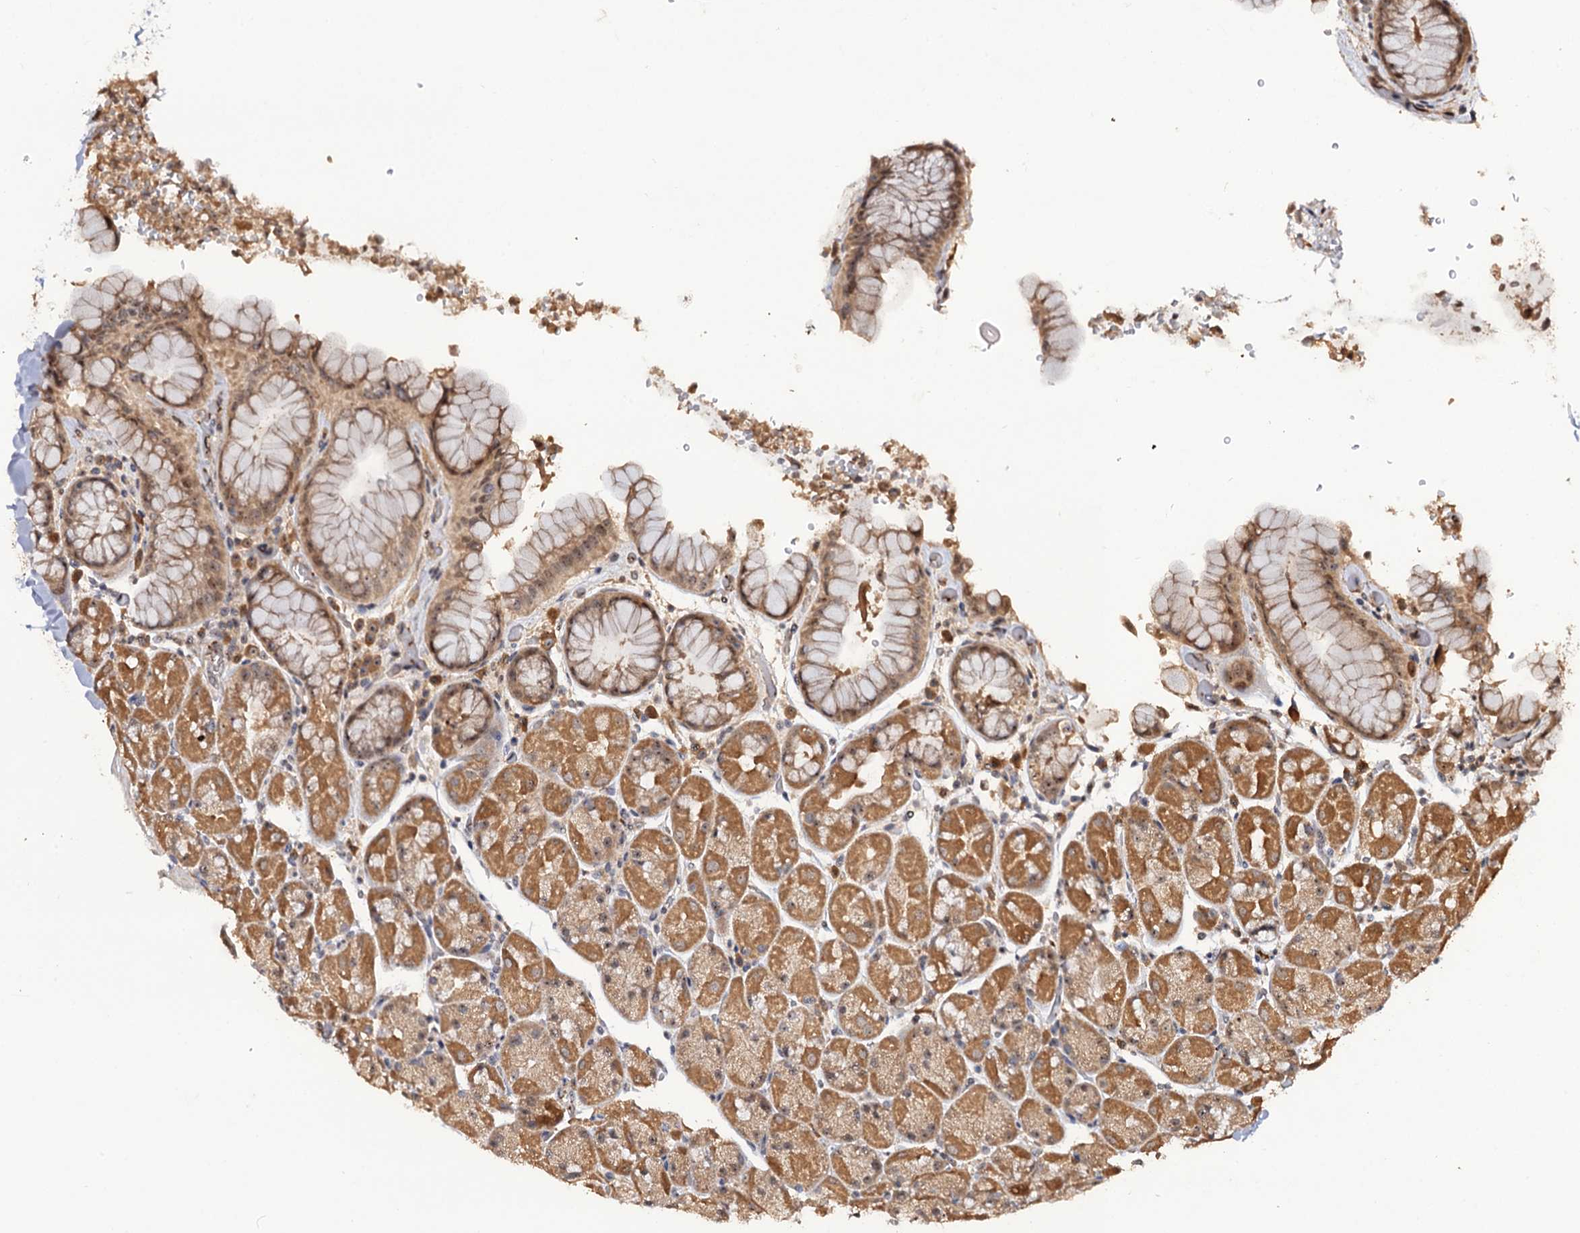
{"staining": {"intensity": "moderate", "quantity": ">75%", "location": "cytoplasmic/membranous,nuclear"}, "tissue": "stomach", "cell_type": "Glandular cells", "image_type": "normal", "snomed": [{"axis": "morphology", "description": "Normal tissue, NOS"}, {"axis": "topography", "description": "Stomach, upper"}, {"axis": "topography", "description": "Stomach, lower"}], "caption": "This is an image of immunohistochemistry staining of normal stomach, which shows moderate expression in the cytoplasmic/membranous,nuclear of glandular cells.", "gene": "LRRC63", "patient": {"sex": "male", "age": 67}}